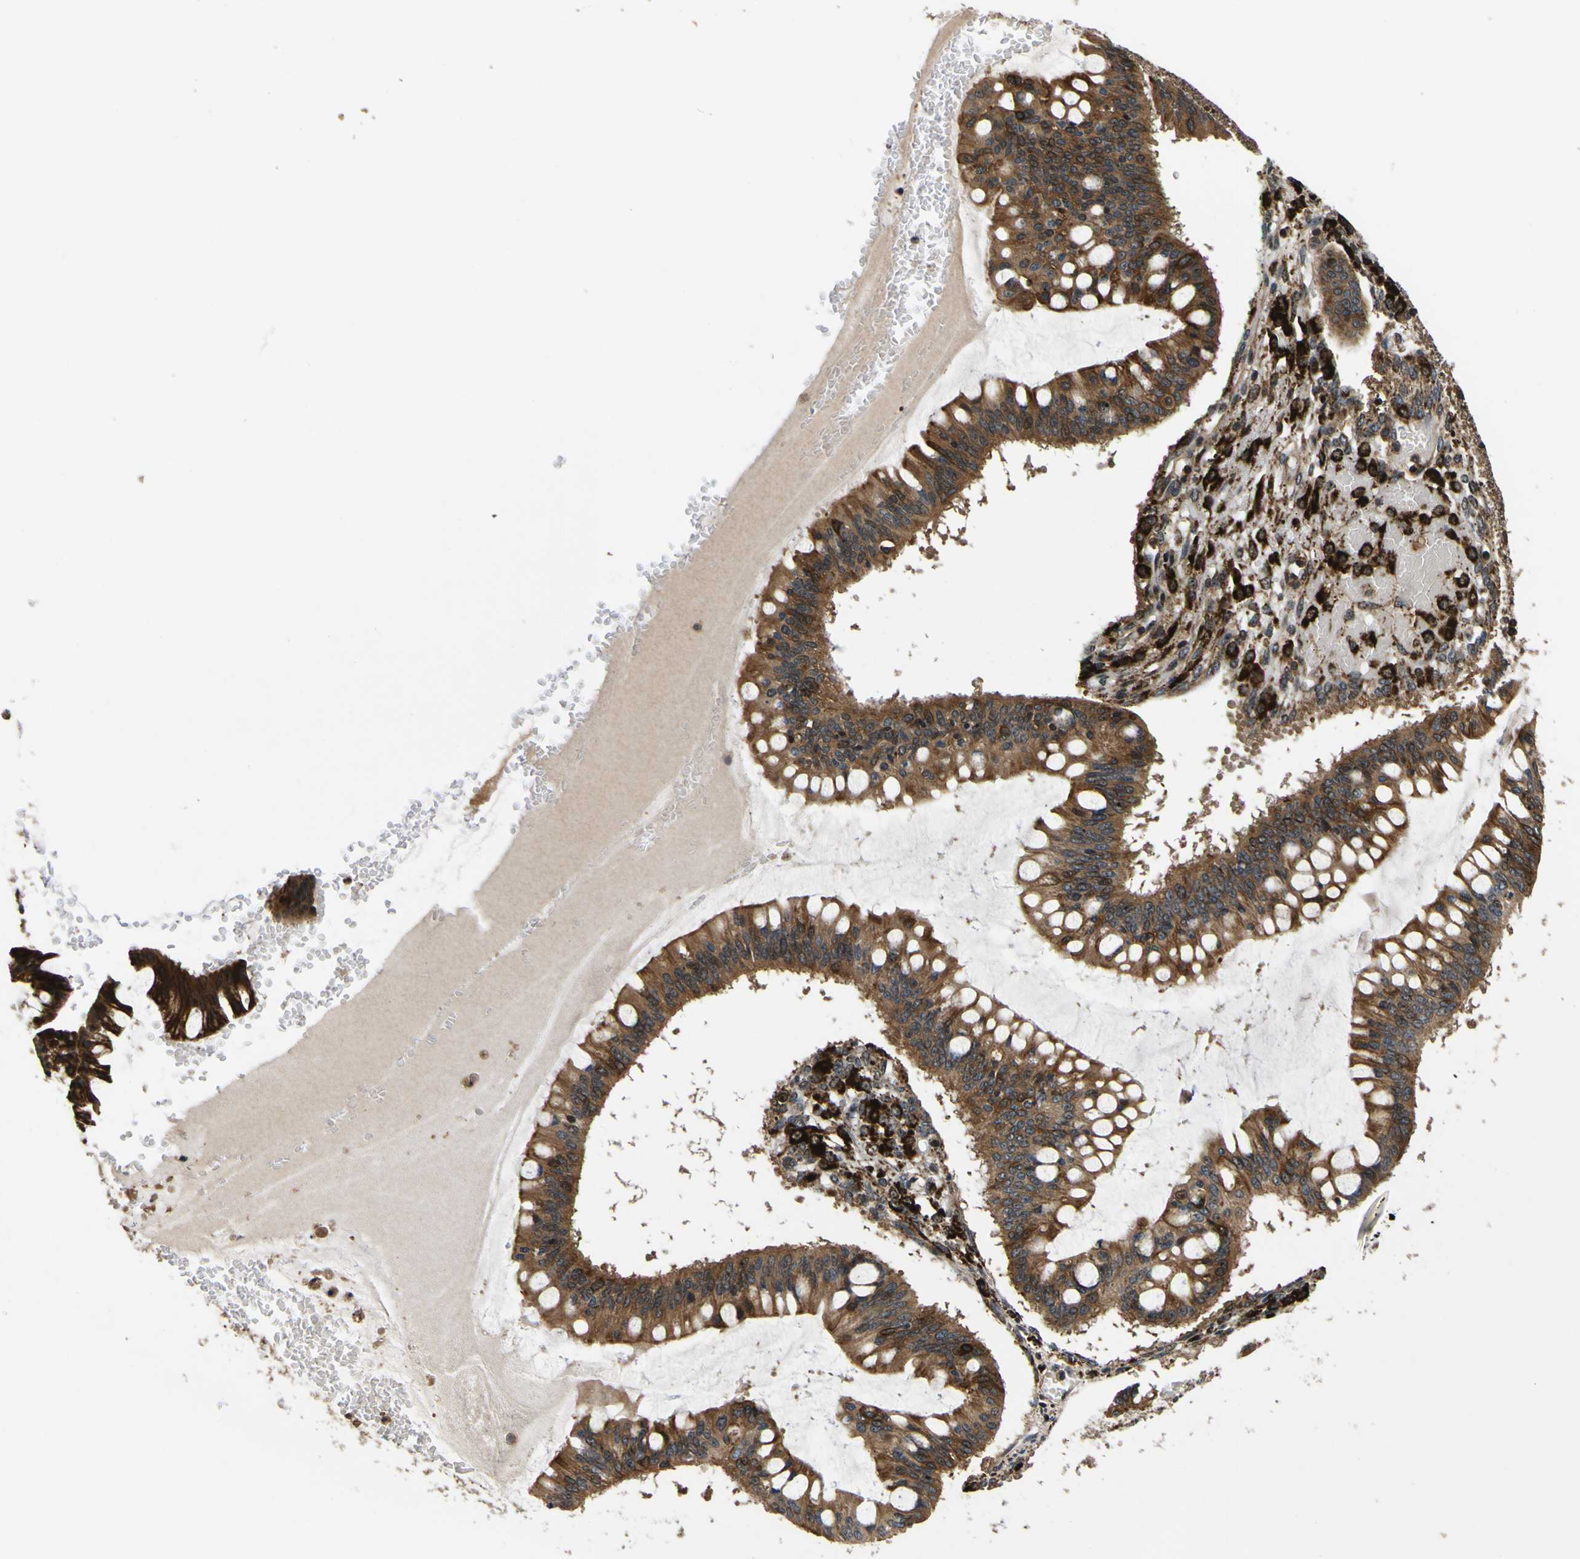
{"staining": {"intensity": "moderate", "quantity": ">75%", "location": "cytoplasmic/membranous,nuclear"}, "tissue": "ovarian cancer", "cell_type": "Tumor cells", "image_type": "cancer", "snomed": [{"axis": "morphology", "description": "Cystadenocarcinoma, mucinous, NOS"}, {"axis": "topography", "description": "Ovary"}], "caption": "Mucinous cystadenocarcinoma (ovarian) tissue displays moderate cytoplasmic/membranous and nuclear expression in about >75% of tumor cells", "gene": "LRP4", "patient": {"sex": "female", "age": 73}}